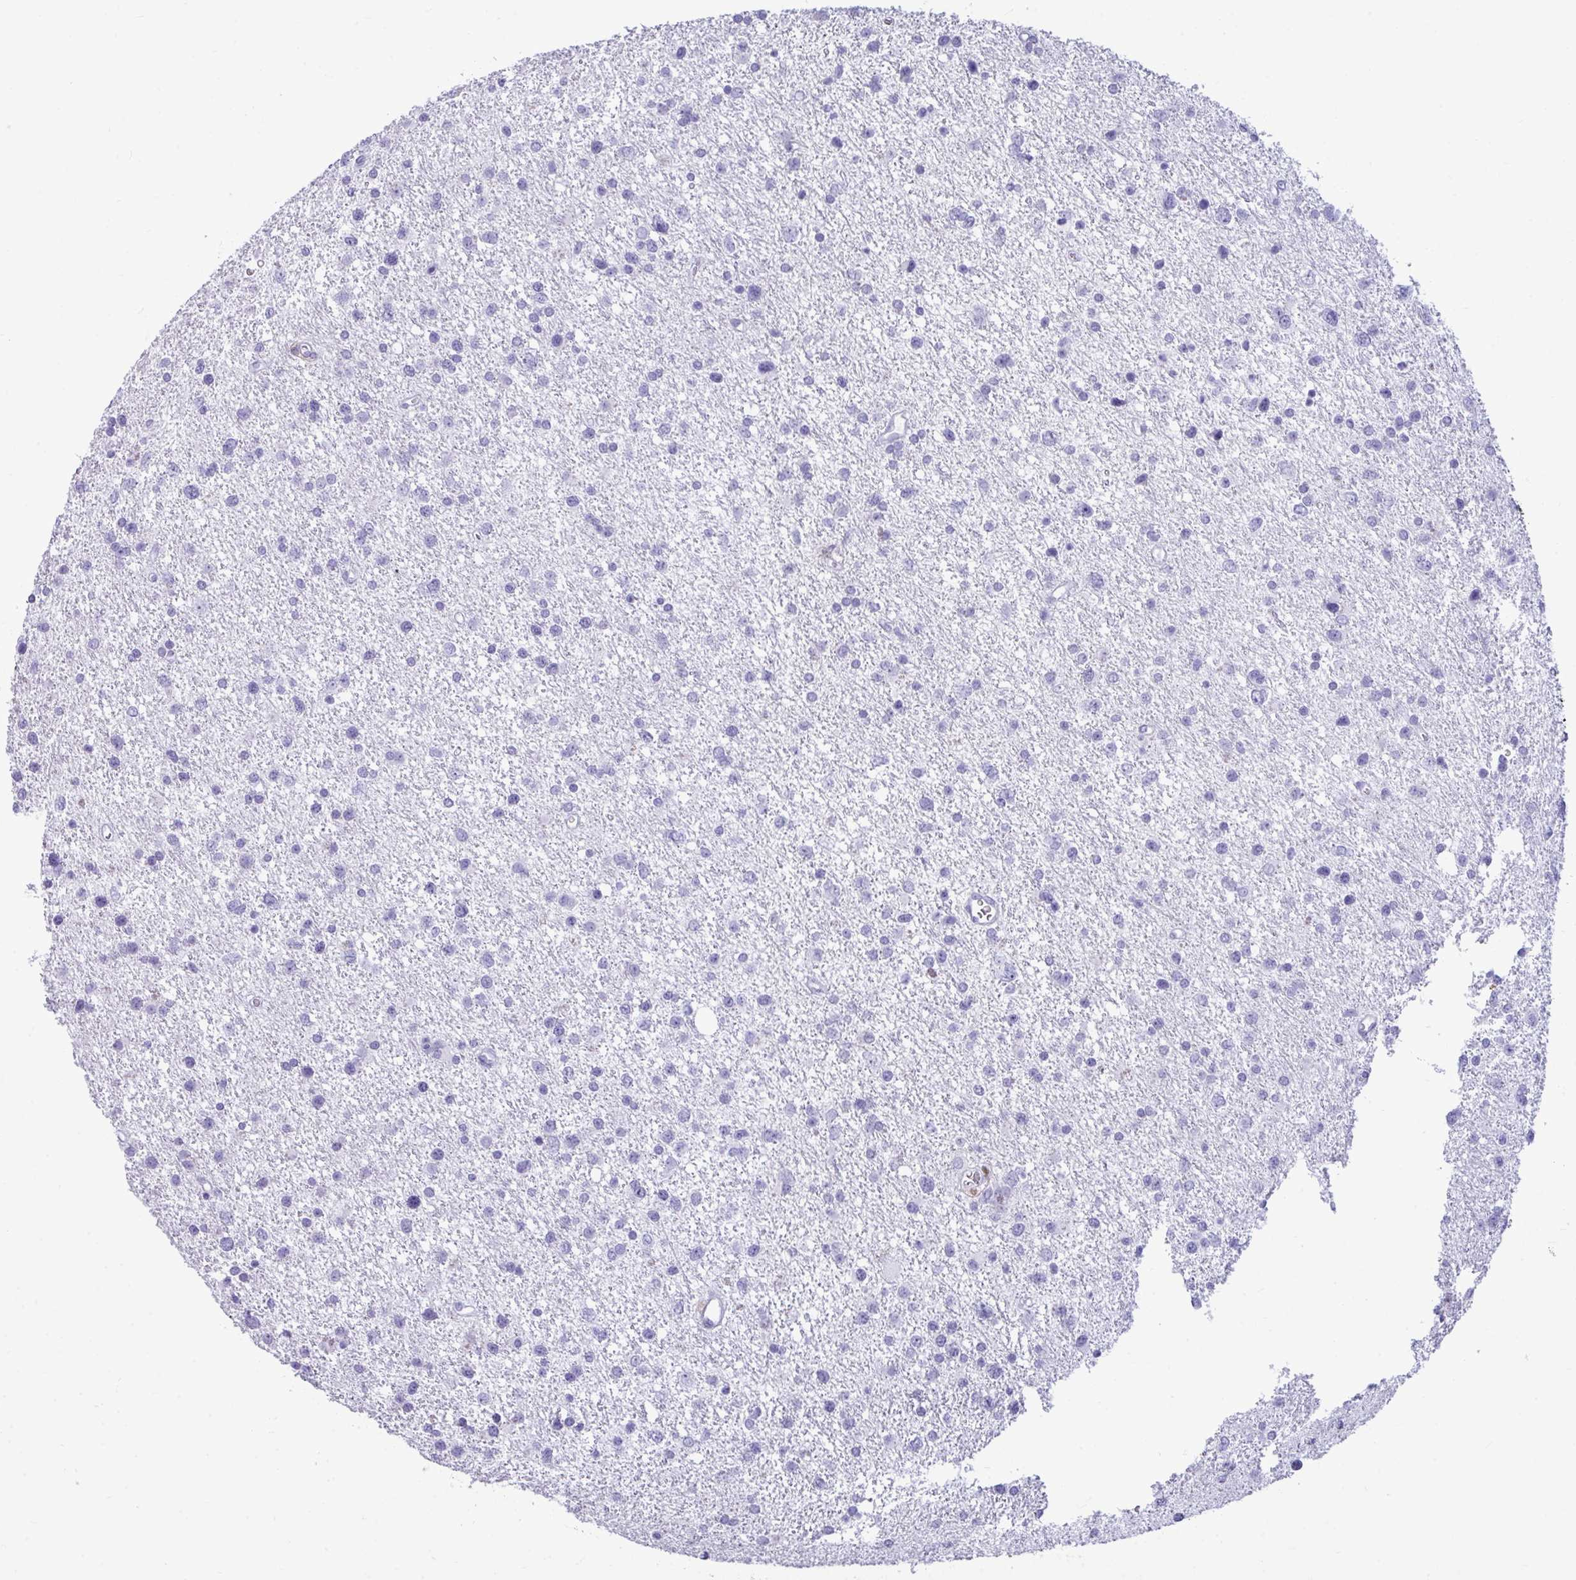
{"staining": {"intensity": "negative", "quantity": "none", "location": "none"}, "tissue": "glioma", "cell_type": "Tumor cells", "image_type": "cancer", "snomed": [{"axis": "morphology", "description": "Glioma, malignant, Low grade"}, {"axis": "topography", "description": "Brain"}], "caption": "Tumor cells are negative for protein expression in human glioma.", "gene": "ANKRD60", "patient": {"sex": "female", "age": 55}}